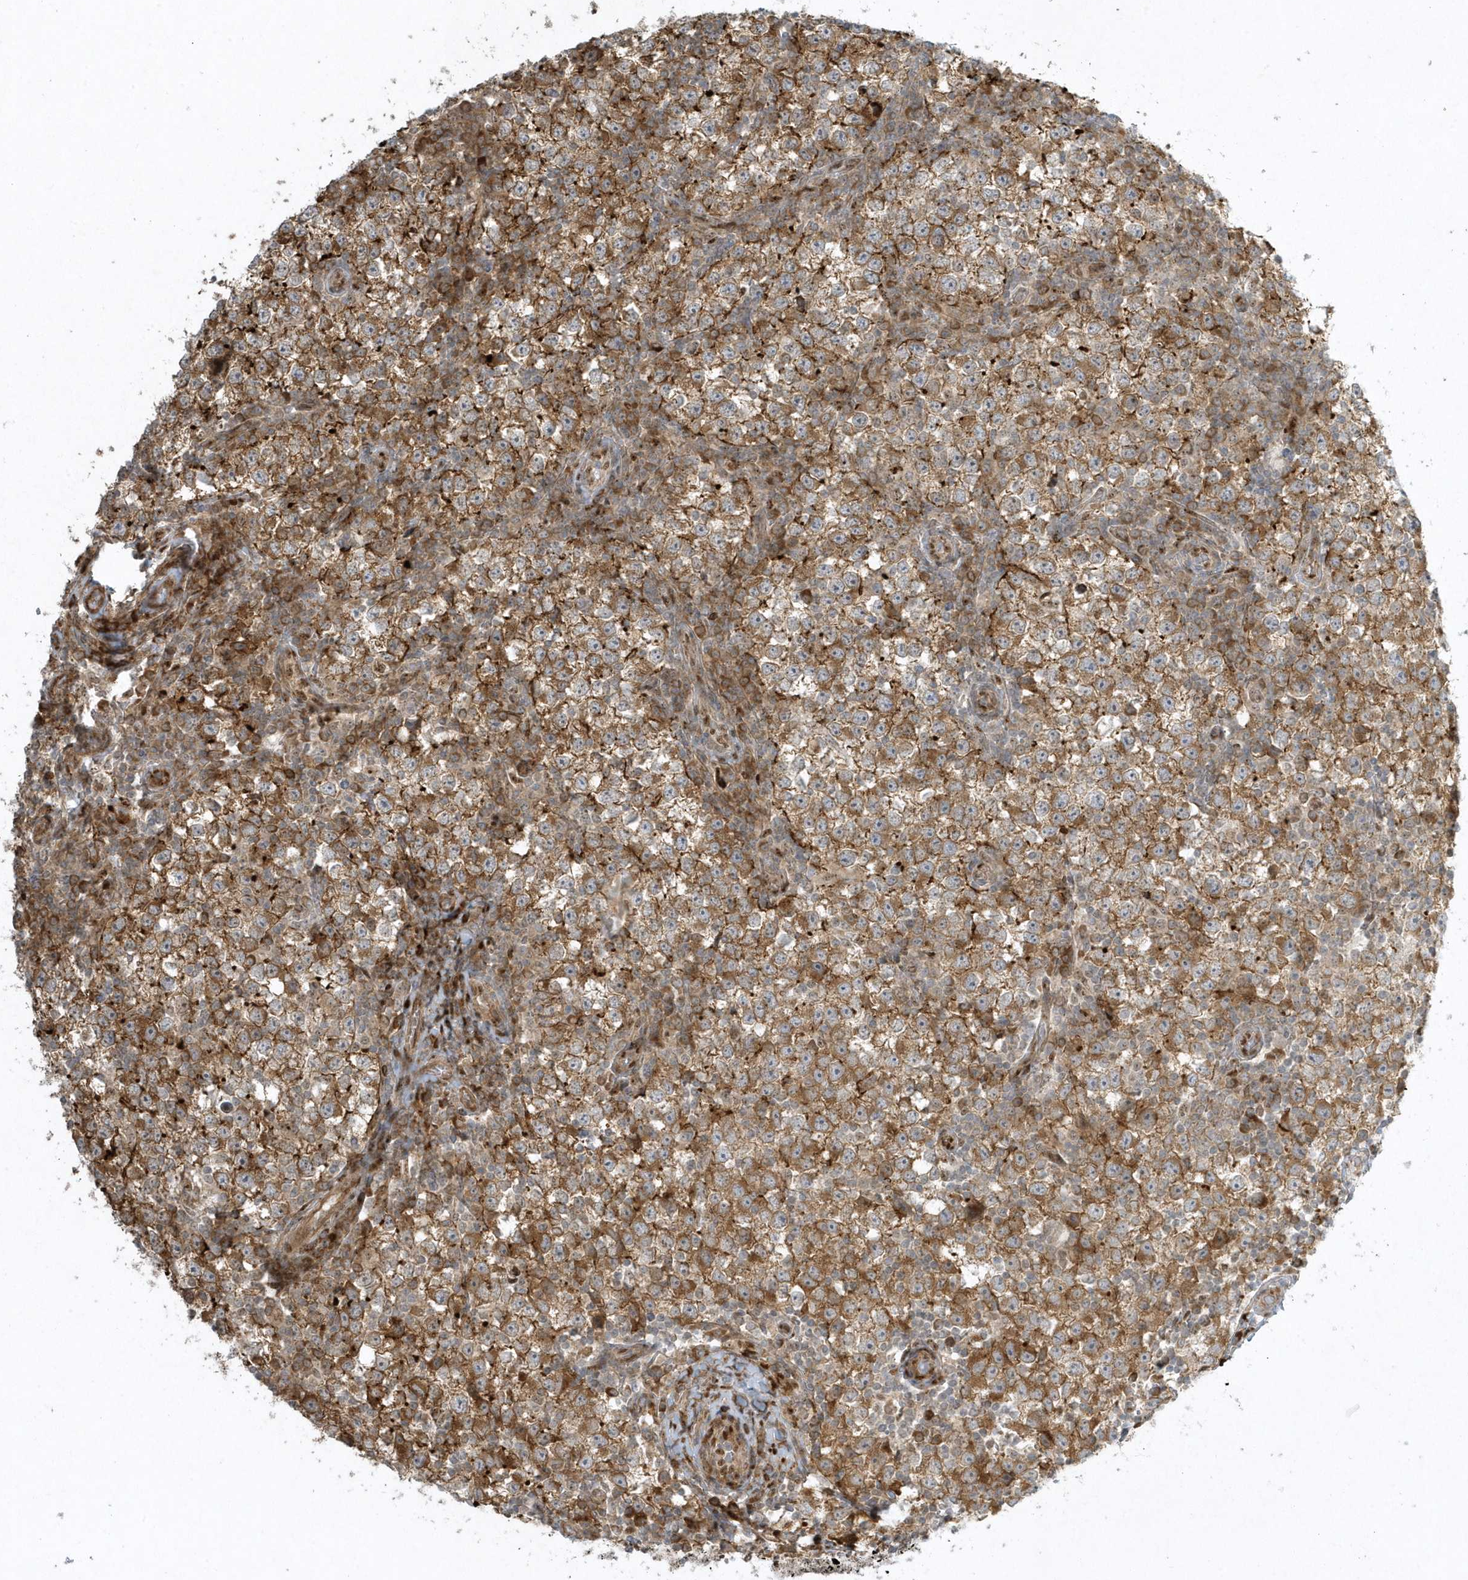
{"staining": {"intensity": "moderate", "quantity": ">75%", "location": "cytoplasmic/membranous"}, "tissue": "testis cancer", "cell_type": "Tumor cells", "image_type": "cancer", "snomed": [{"axis": "morphology", "description": "Seminoma, NOS"}, {"axis": "topography", "description": "Testis"}], "caption": "This histopathology image displays testis seminoma stained with immunohistochemistry (IHC) to label a protein in brown. The cytoplasmic/membranous of tumor cells show moderate positivity for the protein. Nuclei are counter-stained blue.", "gene": "MASP2", "patient": {"sex": "male", "age": 65}}